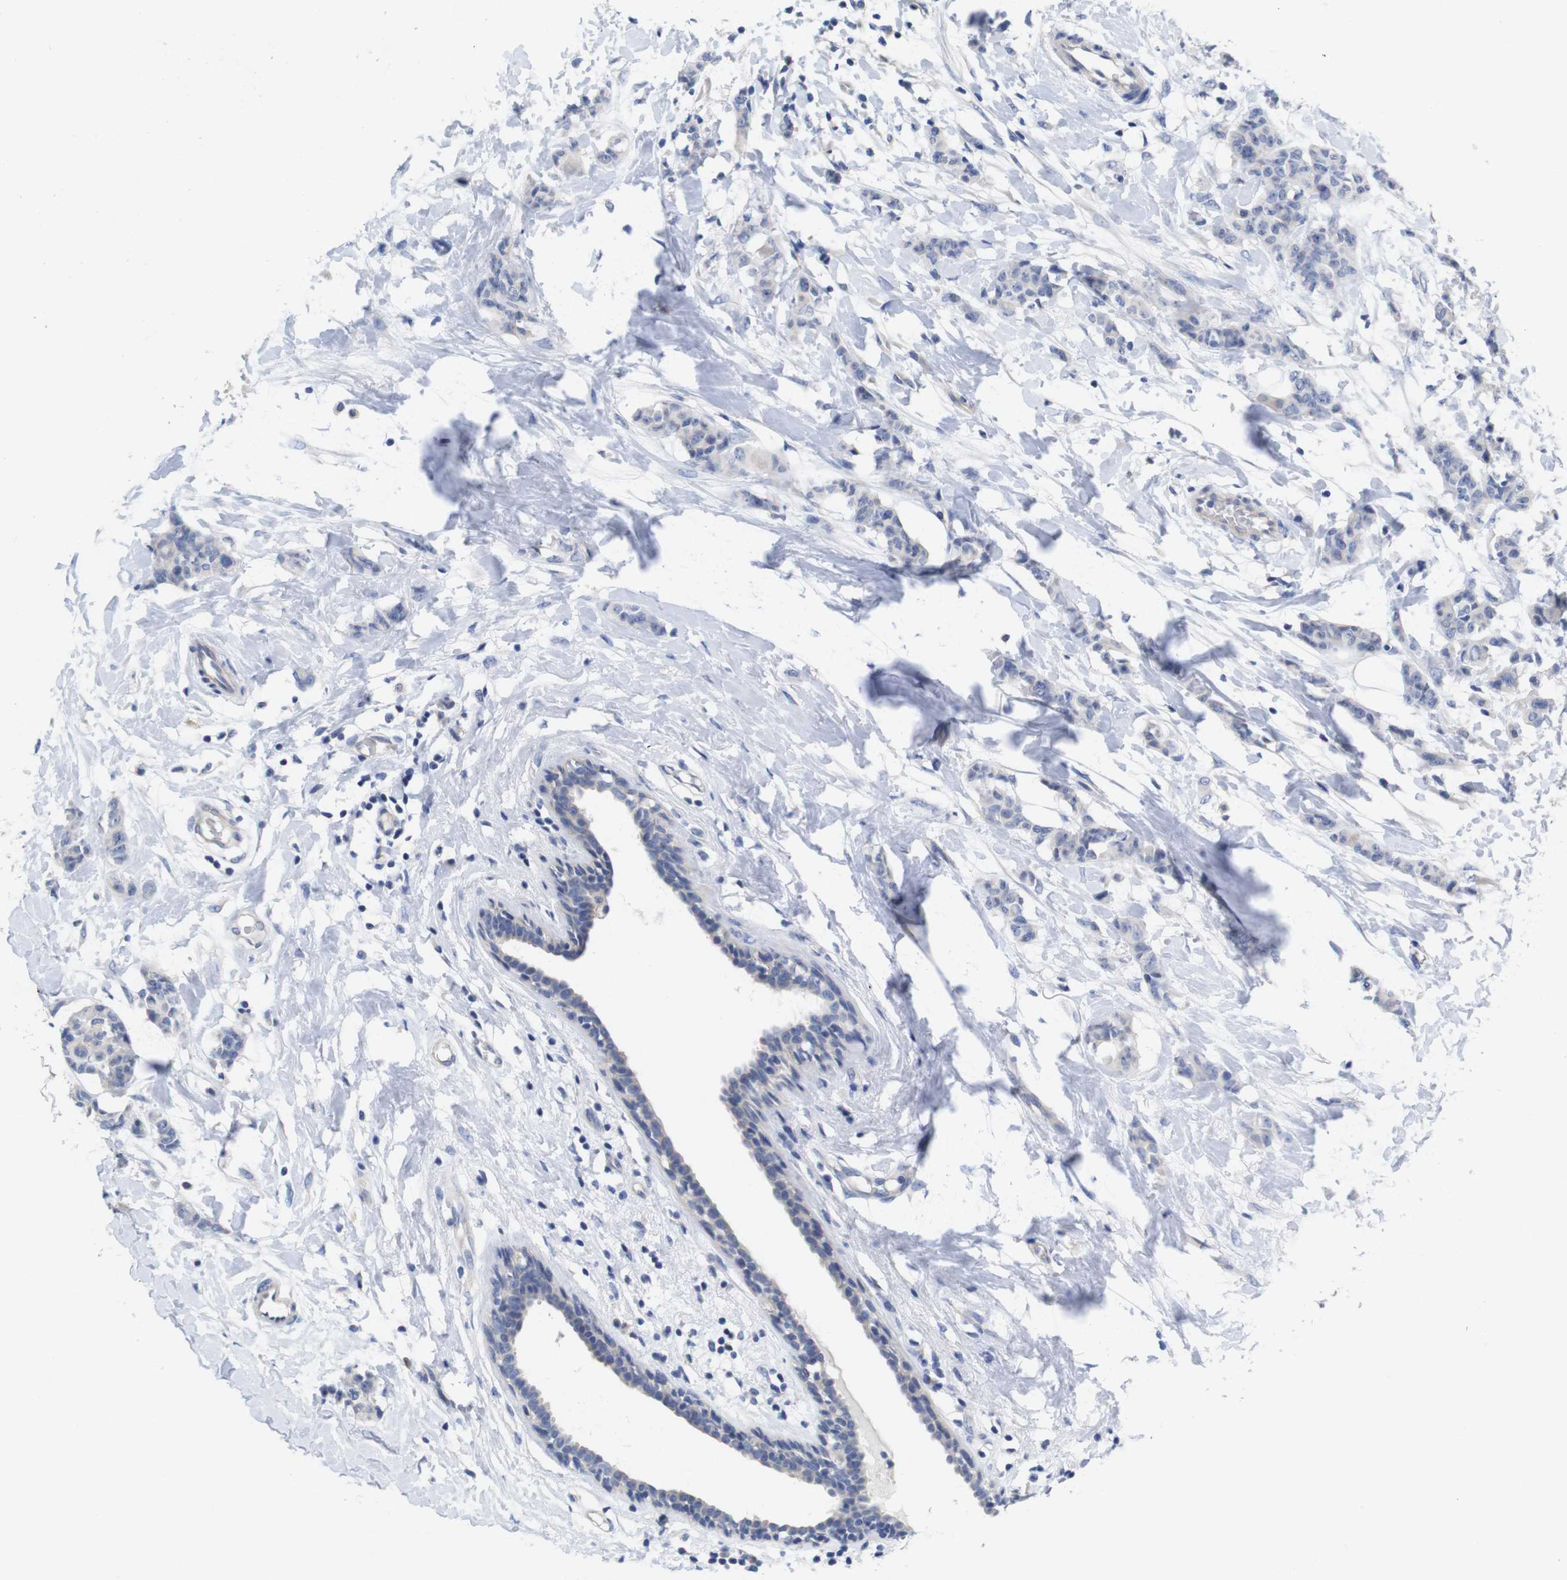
{"staining": {"intensity": "negative", "quantity": "none", "location": "none"}, "tissue": "breast cancer", "cell_type": "Tumor cells", "image_type": "cancer", "snomed": [{"axis": "morphology", "description": "Normal tissue, NOS"}, {"axis": "morphology", "description": "Duct carcinoma"}, {"axis": "topography", "description": "Breast"}], "caption": "Breast infiltrating ductal carcinoma was stained to show a protein in brown. There is no significant expression in tumor cells.", "gene": "TNNI3", "patient": {"sex": "female", "age": 40}}